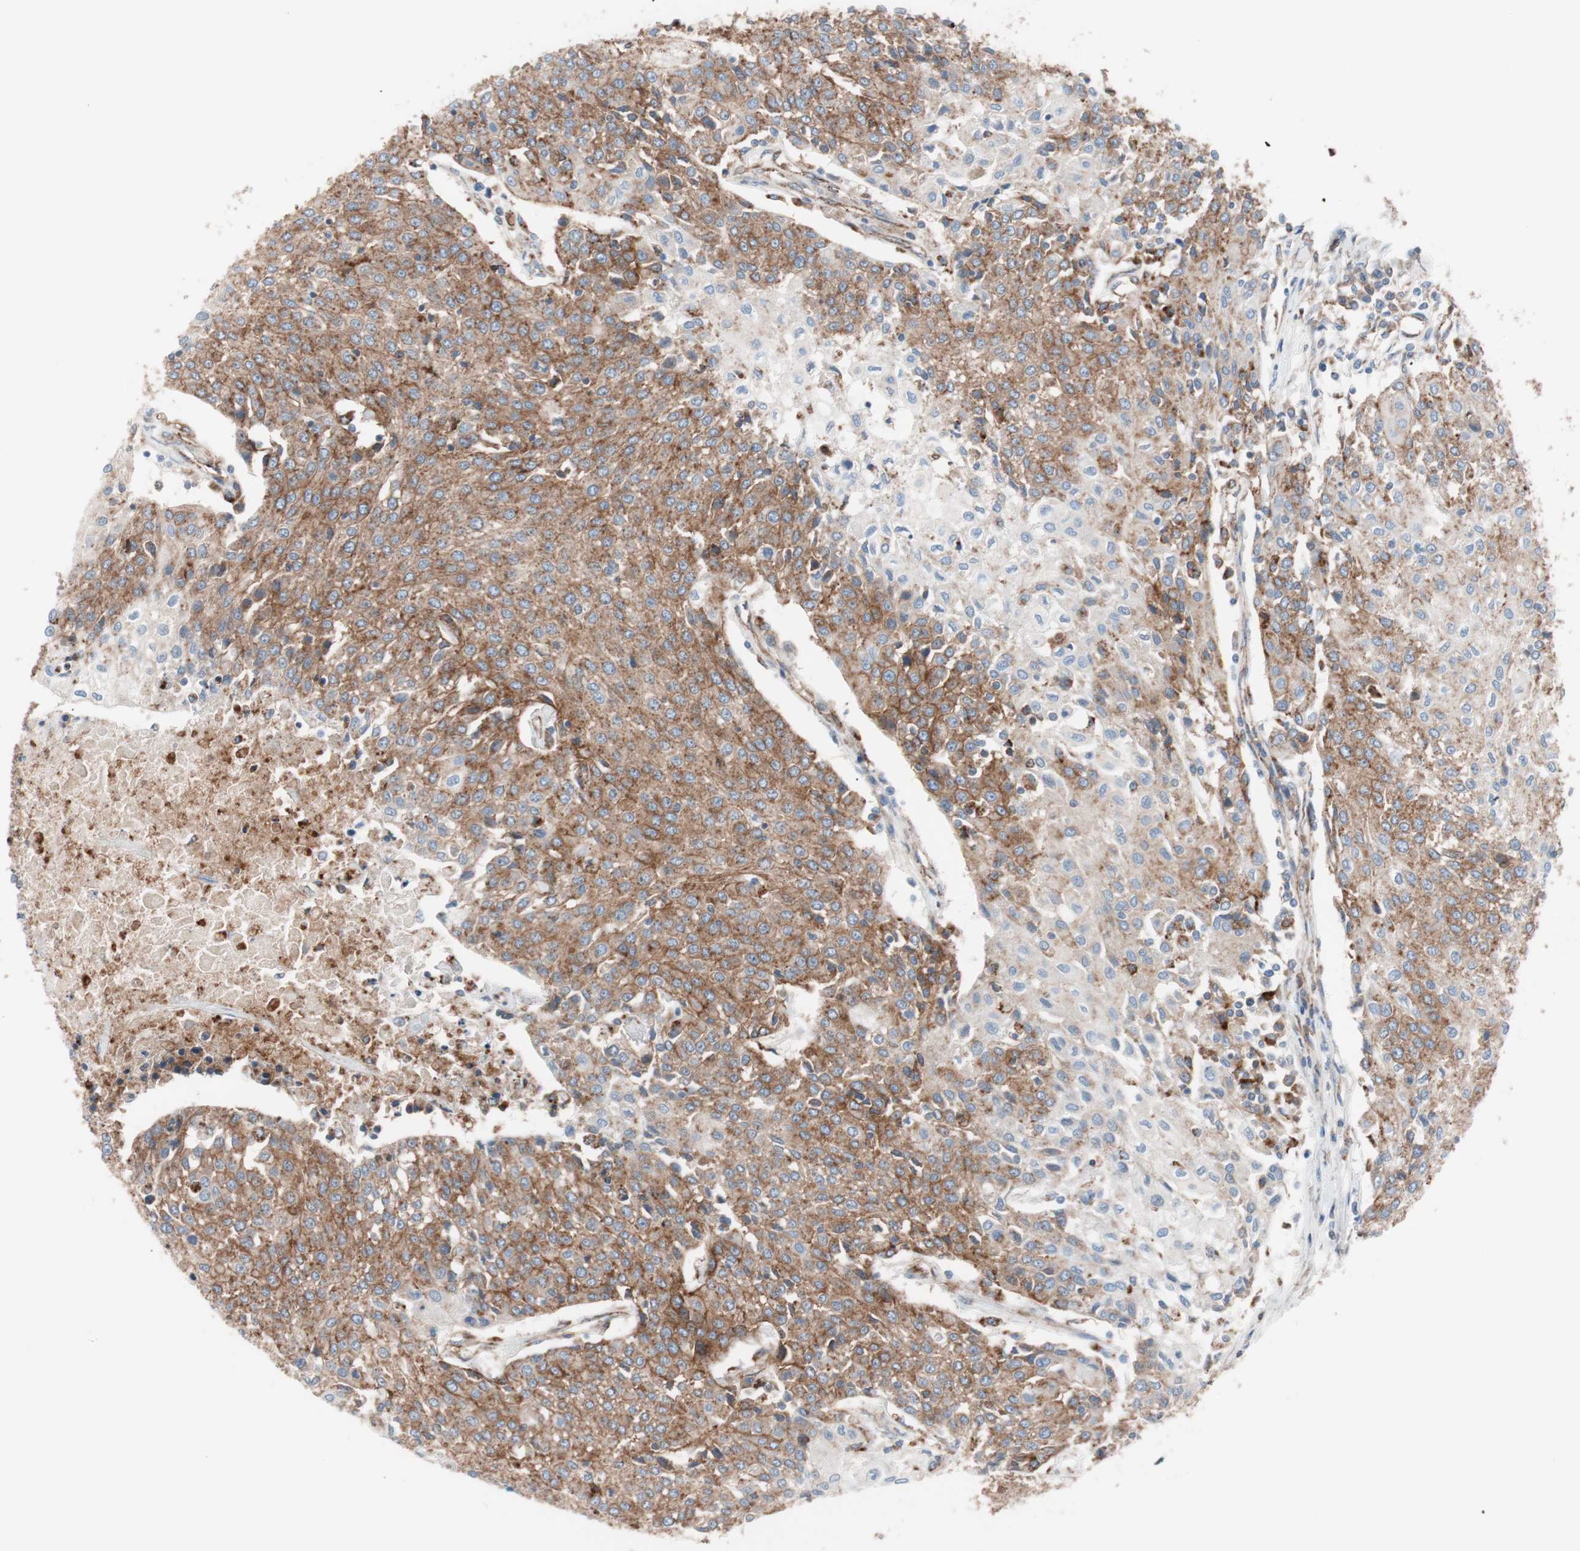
{"staining": {"intensity": "moderate", "quantity": ">75%", "location": "cytoplasmic/membranous"}, "tissue": "urothelial cancer", "cell_type": "Tumor cells", "image_type": "cancer", "snomed": [{"axis": "morphology", "description": "Urothelial carcinoma, High grade"}, {"axis": "topography", "description": "Urinary bladder"}], "caption": "Approximately >75% of tumor cells in human urothelial carcinoma (high-grade) exhibit moderate cytoplasmic/membranous protein staining as visualized by brown immunohistochemical staining.", "gene": "FLOT2", "patient": {"sex": "female", "age": 85}}